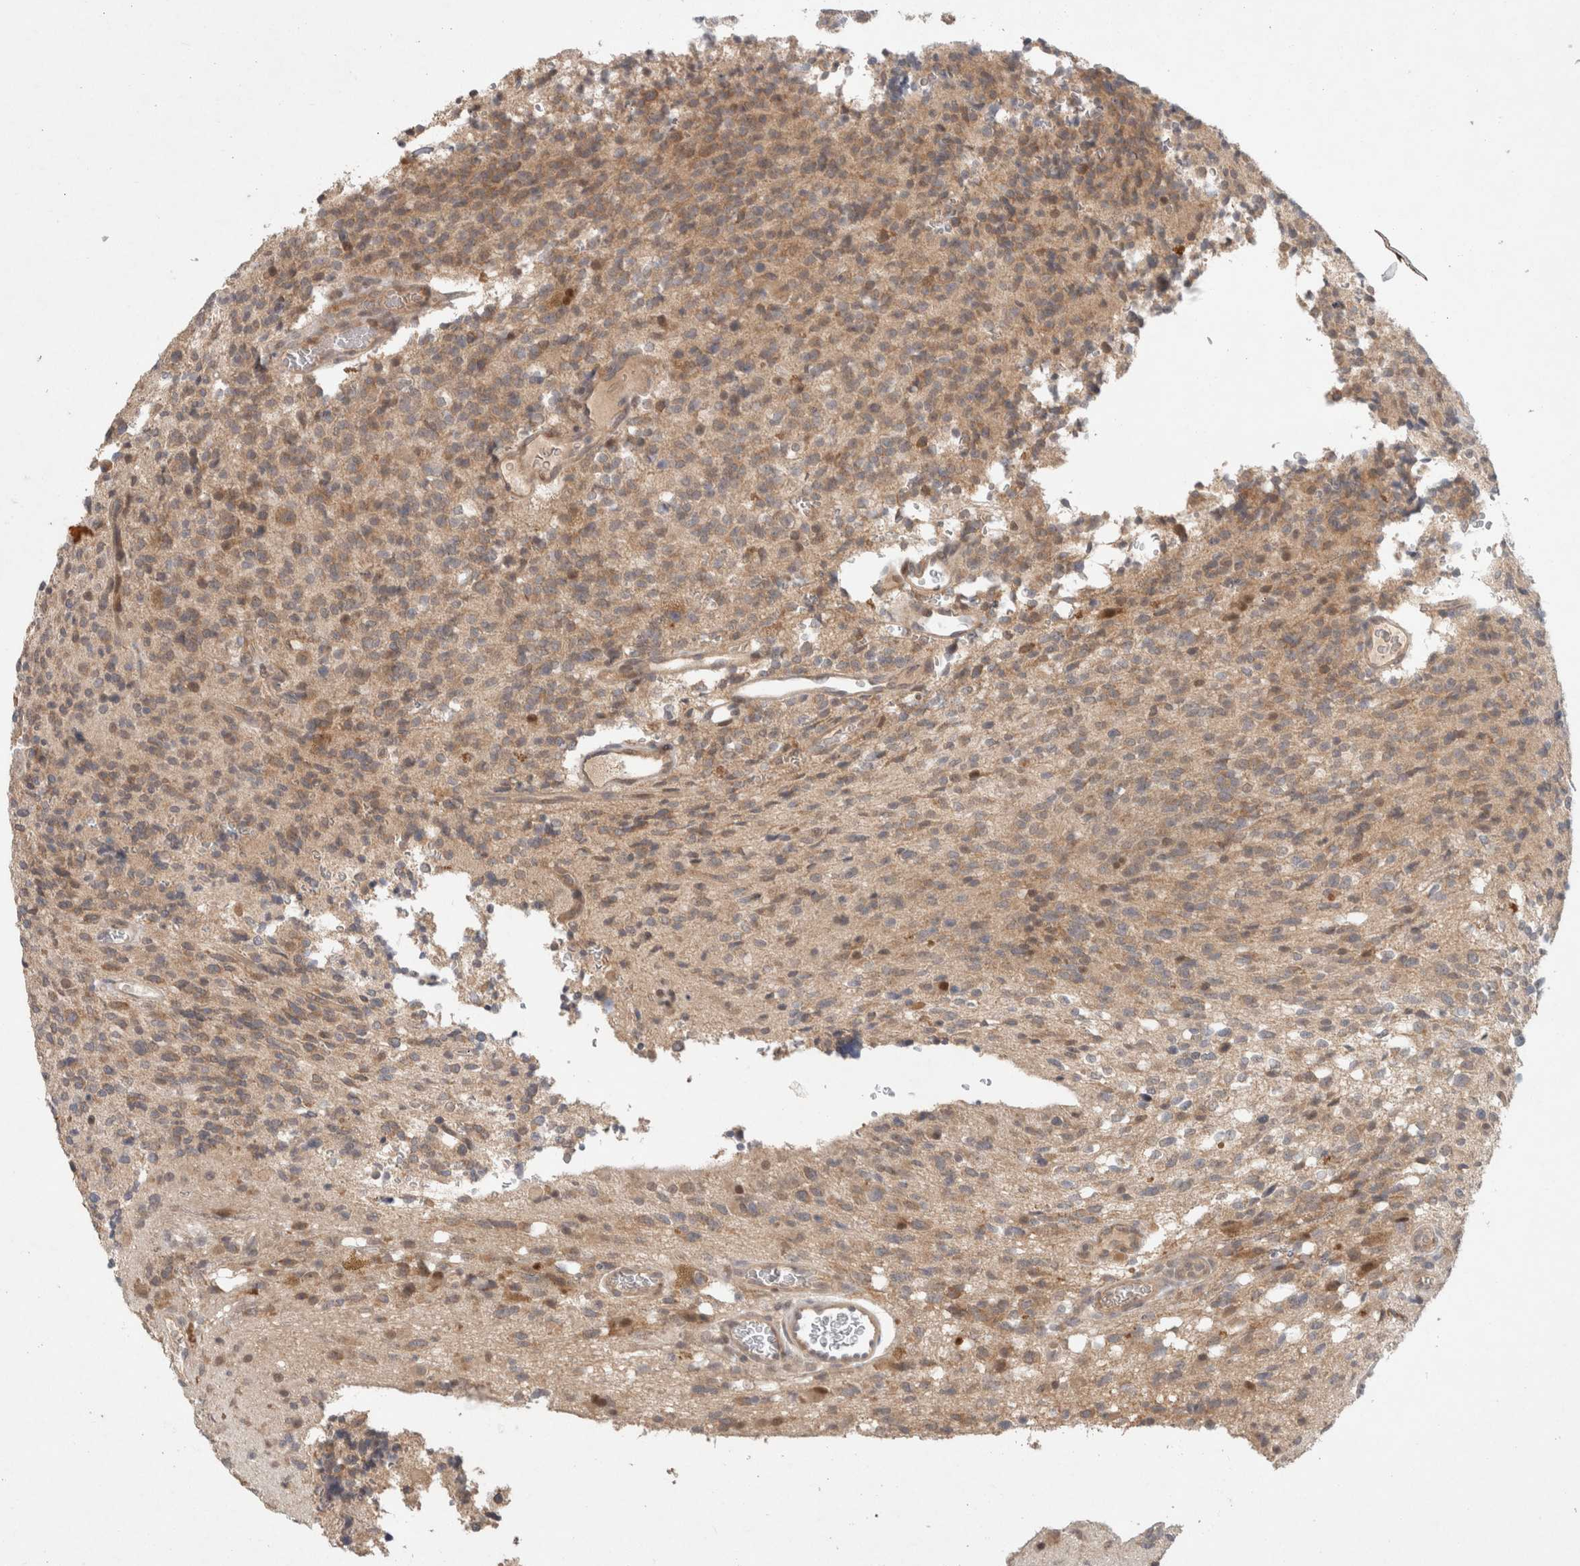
{"staining": {"intensity": "moderate", "quantity": "25%-75%", "location": "cytoplasmic/membranous"}, "tissue": "glioma", "cell_type": "Tumor cells", "image_type": "cancer", "snomed": [{"axis": "morphology", "description": "Glioma, malignant, High grade"}, {"axis": "topography", "description": "Brain"}], "caption": "Malignant glioma (high-grade) tissue demonstrates moderate cytoplasmic/membranous staining in approximately 25%-75% of tumor cells (DAB IHC, brown staining for protein, blue staining for nuclei).", "gene": "RASAL2", "patient": {"sex": "male", "age": 34}}